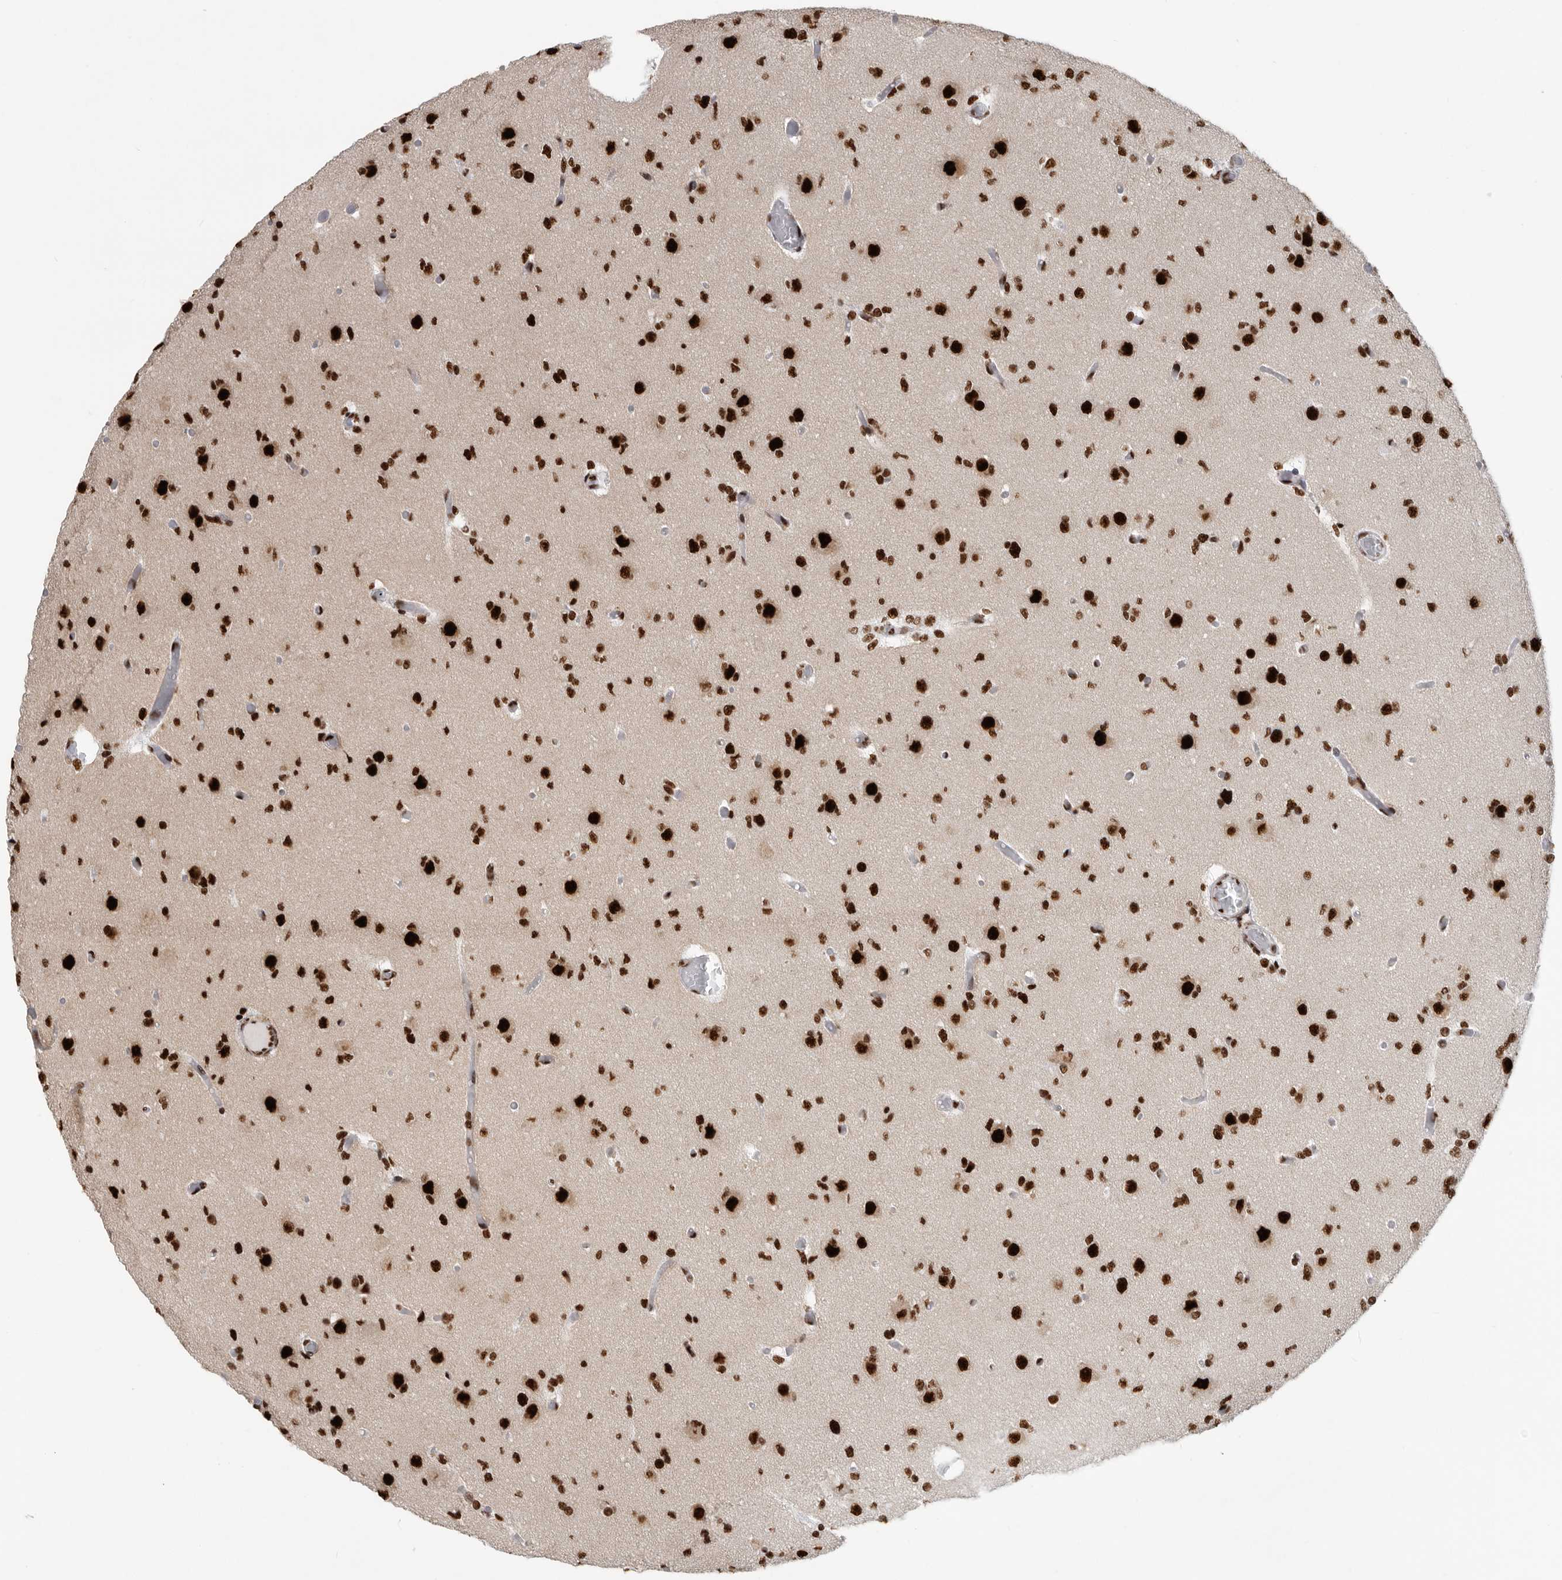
{"staining": {"intensity": "strong", "quantity": ">75%", "location": "nuclear"}, "tissue": "glioma", "cell_type": "Tumor cells", "image_type": "cancer", "snomed": [{"axis": "morphology", "description": "Glioma, malignant, Low grade"}, {"axis": "topography", "description": "Brain"}], "caption": "Protein expression analysis of human glioma reveals strong nuclear positivity in approximately >75% of tumor cells. Using DAB (3,3'-diaminobenzidine) (brown) and hematoxylin (blue) stains, captured at high magnification using brightfield microscopy.", "gene": "BCLAF1", "patient": {"sex": "female", "age": 22}}